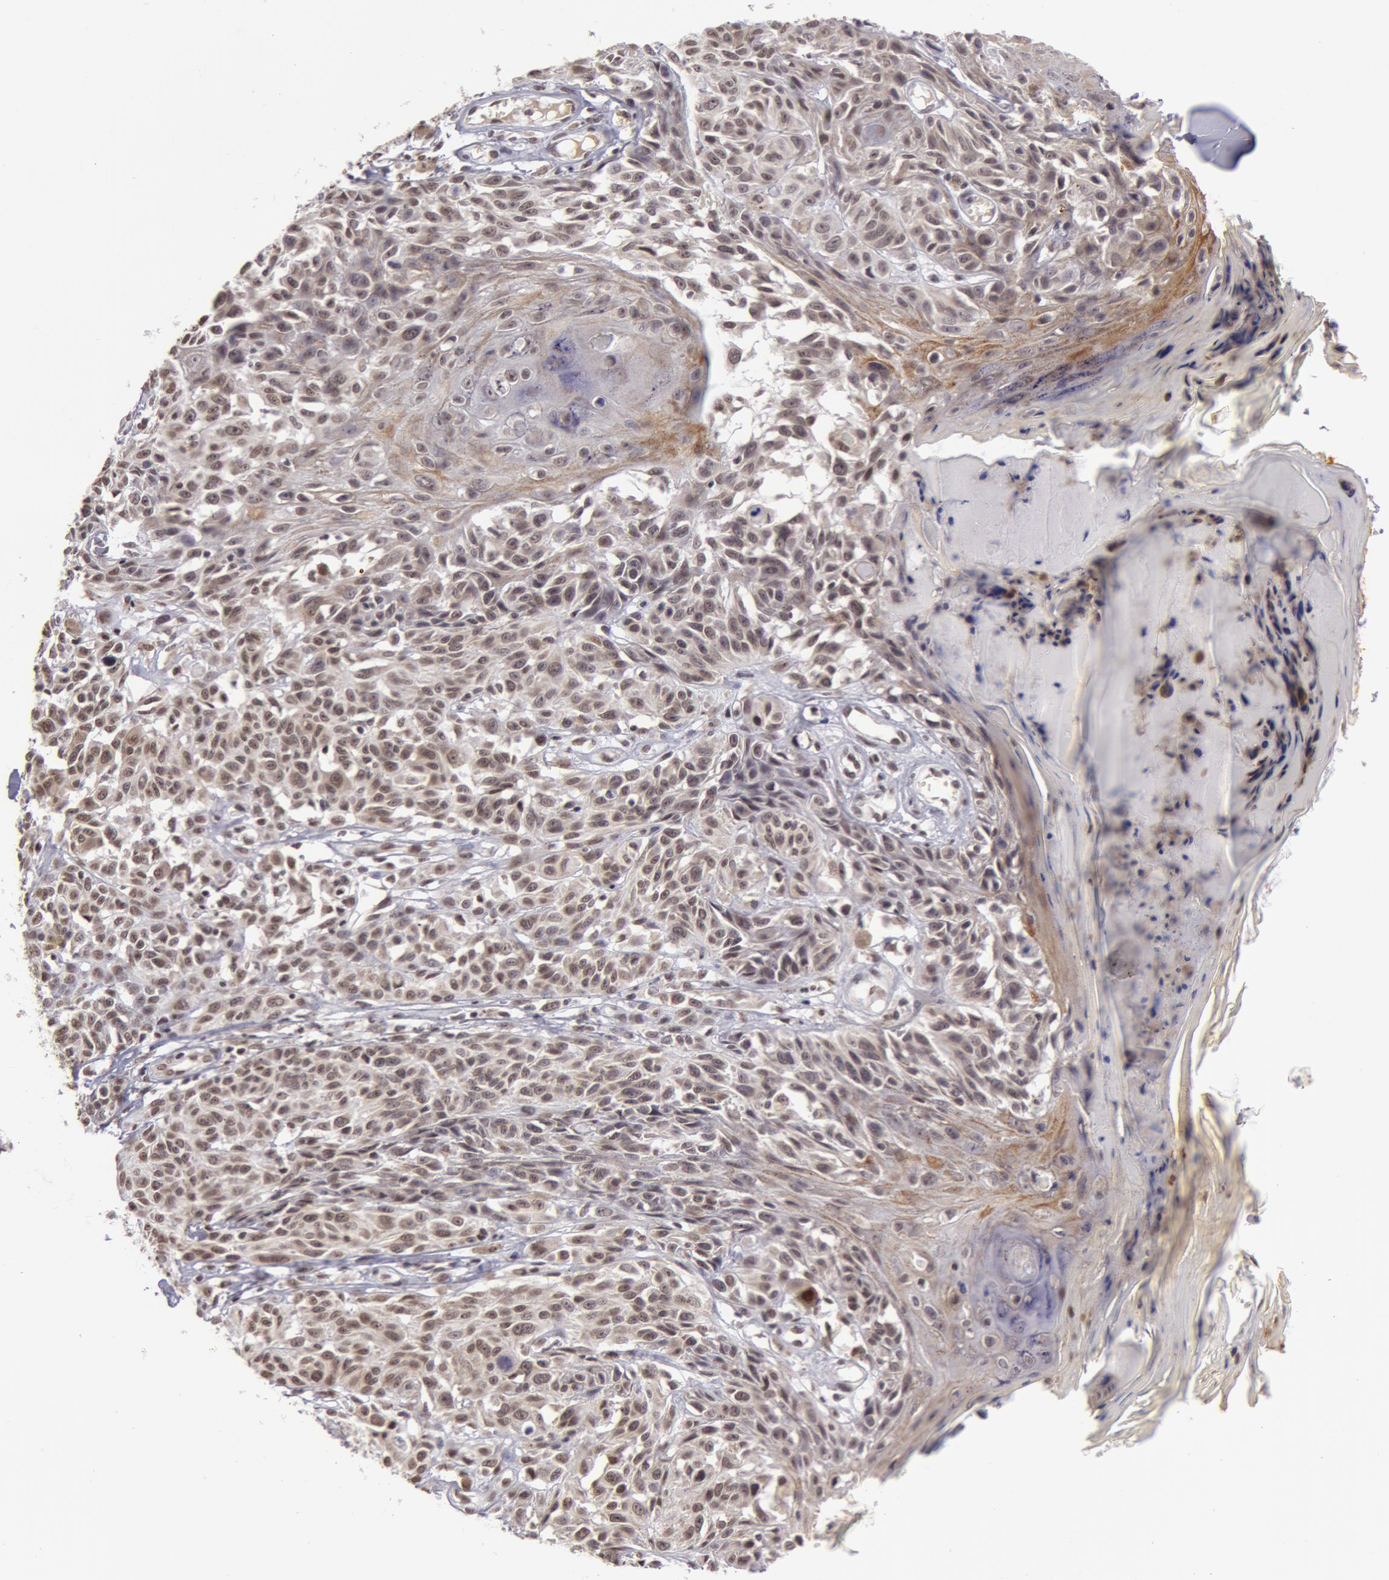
{"staining": {"intensity": "weak", "quantity": ">75%", "location": "cytoplasmic/membranous,nuclear"}, "tissue": "melanoma", "cell_type": "Tumor cells", "image_type": "cancer", "snomed": [{"axis": "morphology", "description": "Malignant melanoma, NOS"}, {"axis": "topography", "description": "Skin"}], "caption": "The immunohistochemical stain shows weak cytoplasmic/membranous and nuclear staining in tumor cells of melanoma tissue.", "gene": "VRTN", "patient": {"sex": "female", "age": 77}}